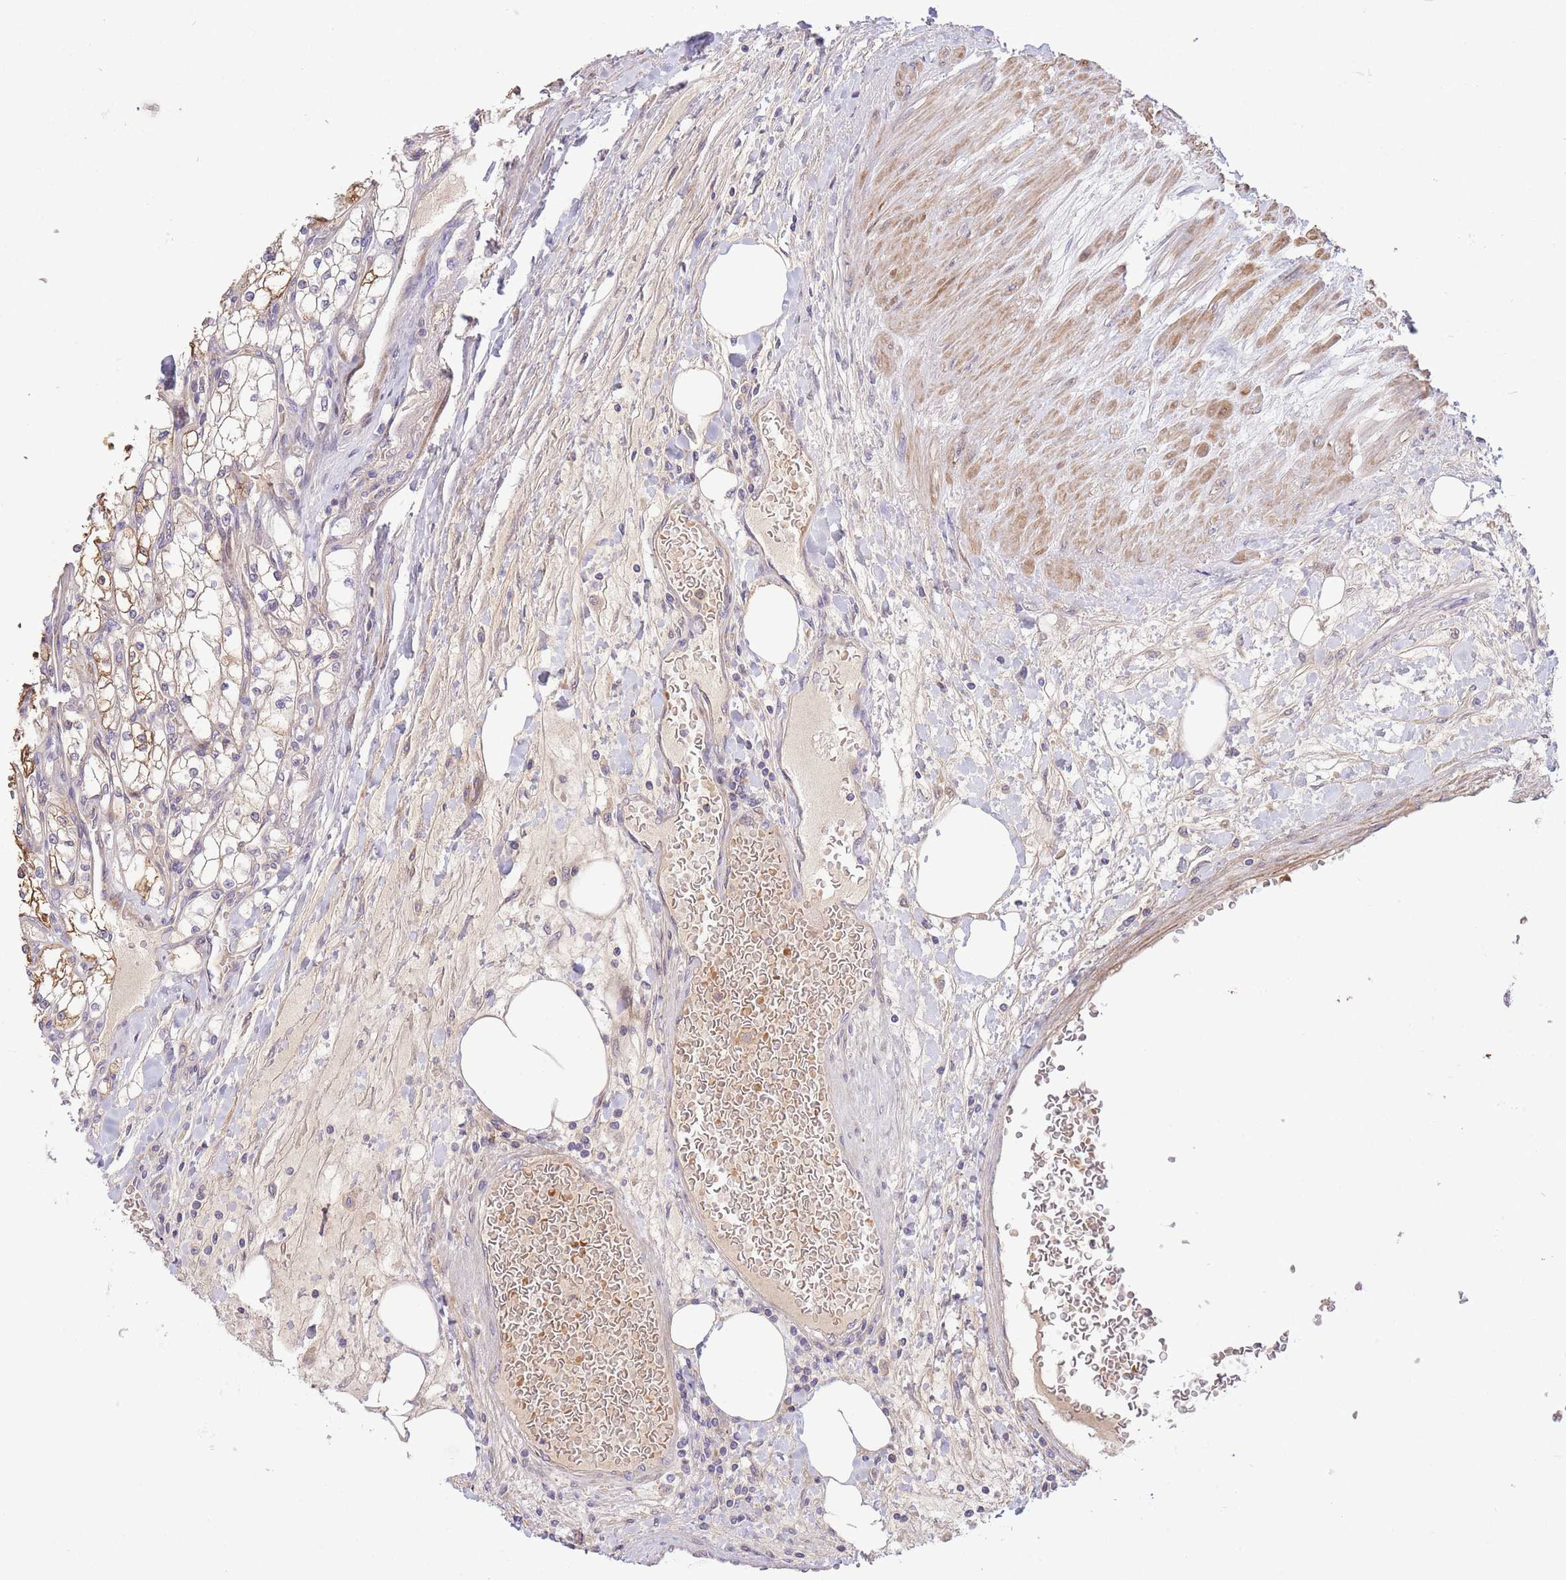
{"staining": {"intensity": "moderate", "quantity": ">75%", "location": "cytoplasmic/membranous"}, "tissue": "renal cancer", "cell_type": "Tumor cells", "image_type": "cancer", "snomed": [{"axis": "morphology", "description": "Adenocarcinoma, NOS"}, {"axis": "topography", "description": "Kidney"}], "caption": "Protein staining of renal cancer (adenocarcinoma) tissue reveals moderate cytoplasmic/membranous staining in about >75% of tumor cells.", "gene": "ZNF304", "patient": {"sex": "male", "age": 80}}